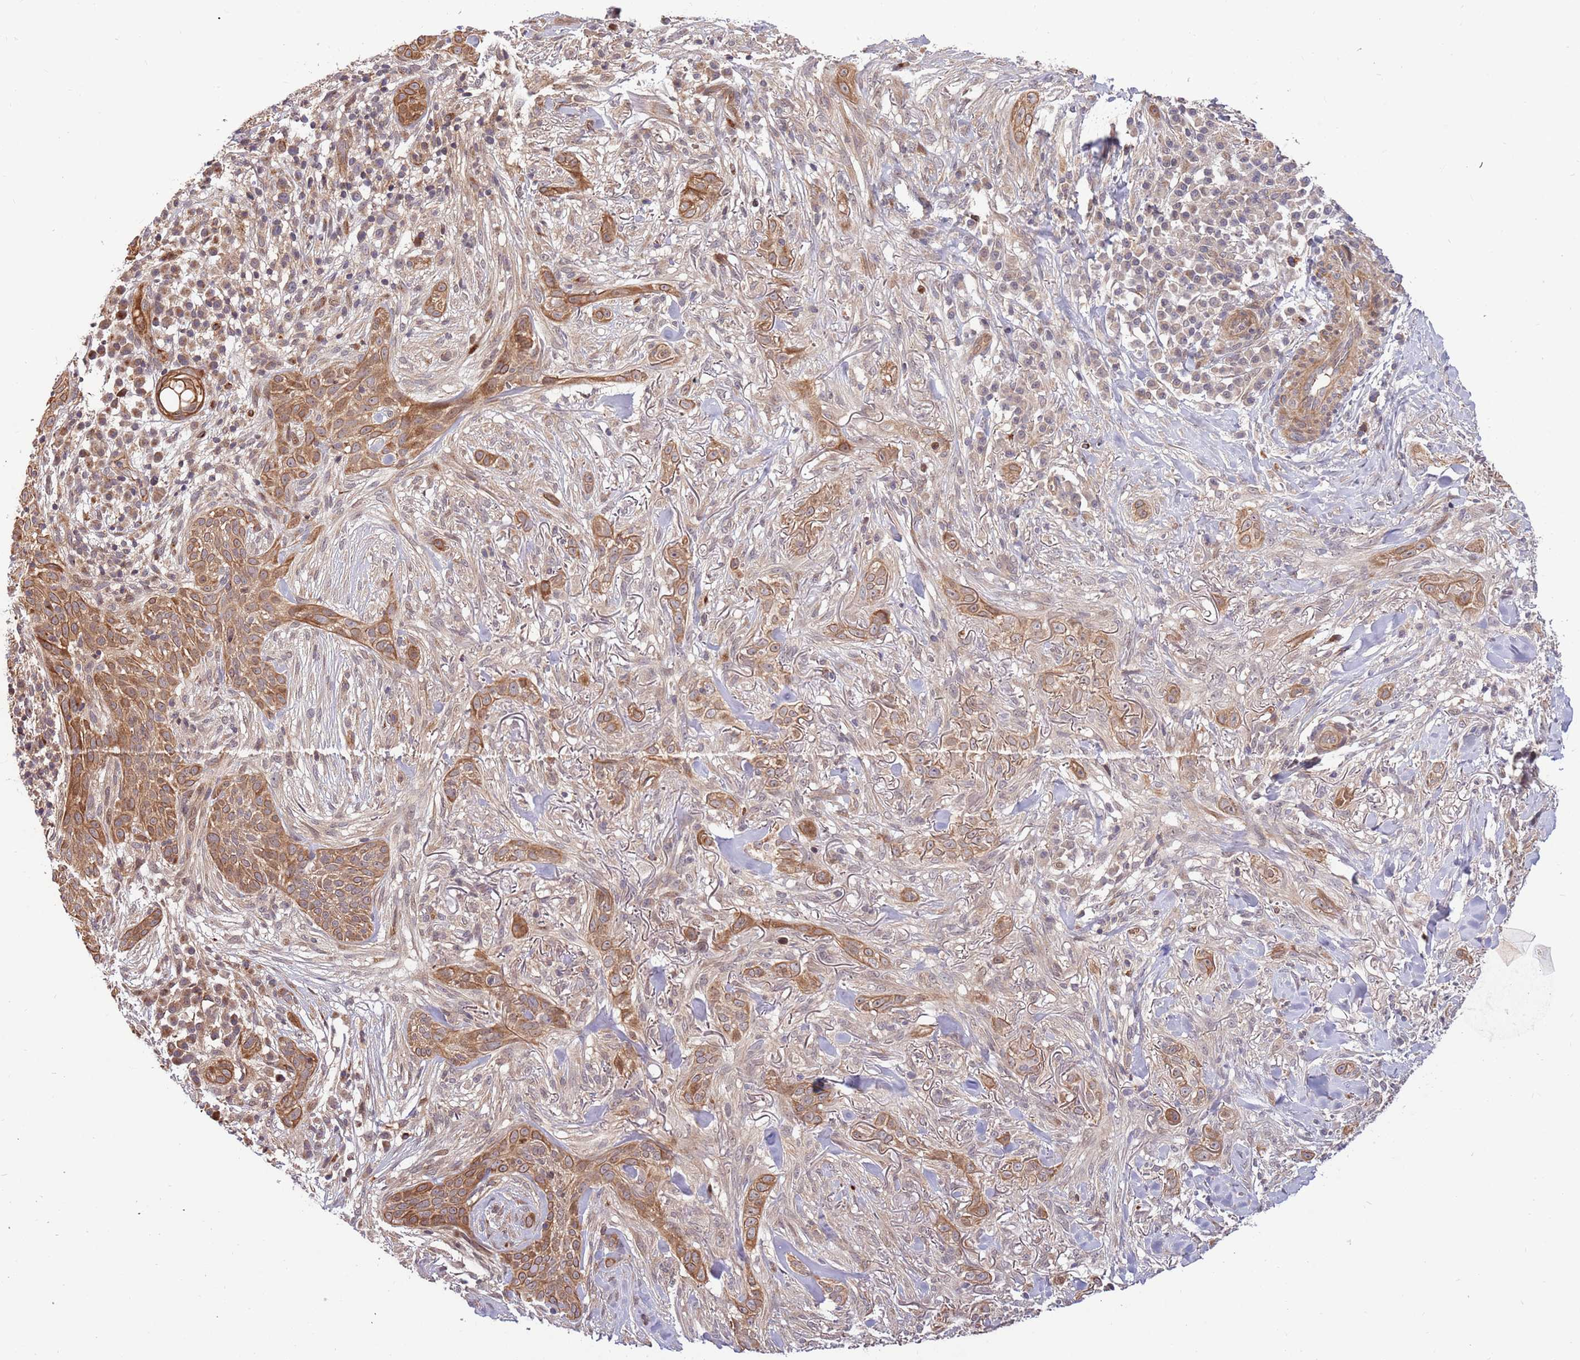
{"staining": {"intensity": "moderate", "quantity": ">75%", "location": "cytoplasmic/membranous"}, "tissue": "skin cancer", "cell_type": "Tumor cells", "image_type": "cancer", "snomed": [{"axis": "morphology", "description": "Basal cell carcinoma"}, {"axis": "topography", "description": "Skin"}], "caption": "The histopathology image exhibits immunohistochemical staining of skin basal cell carcinoma. There is moderate cytoplasmic/membranous expression is identified in approximately >75% of tumor cells.", "gene": "HAUS3", "patient": {"sex": "male", "age": 72}}